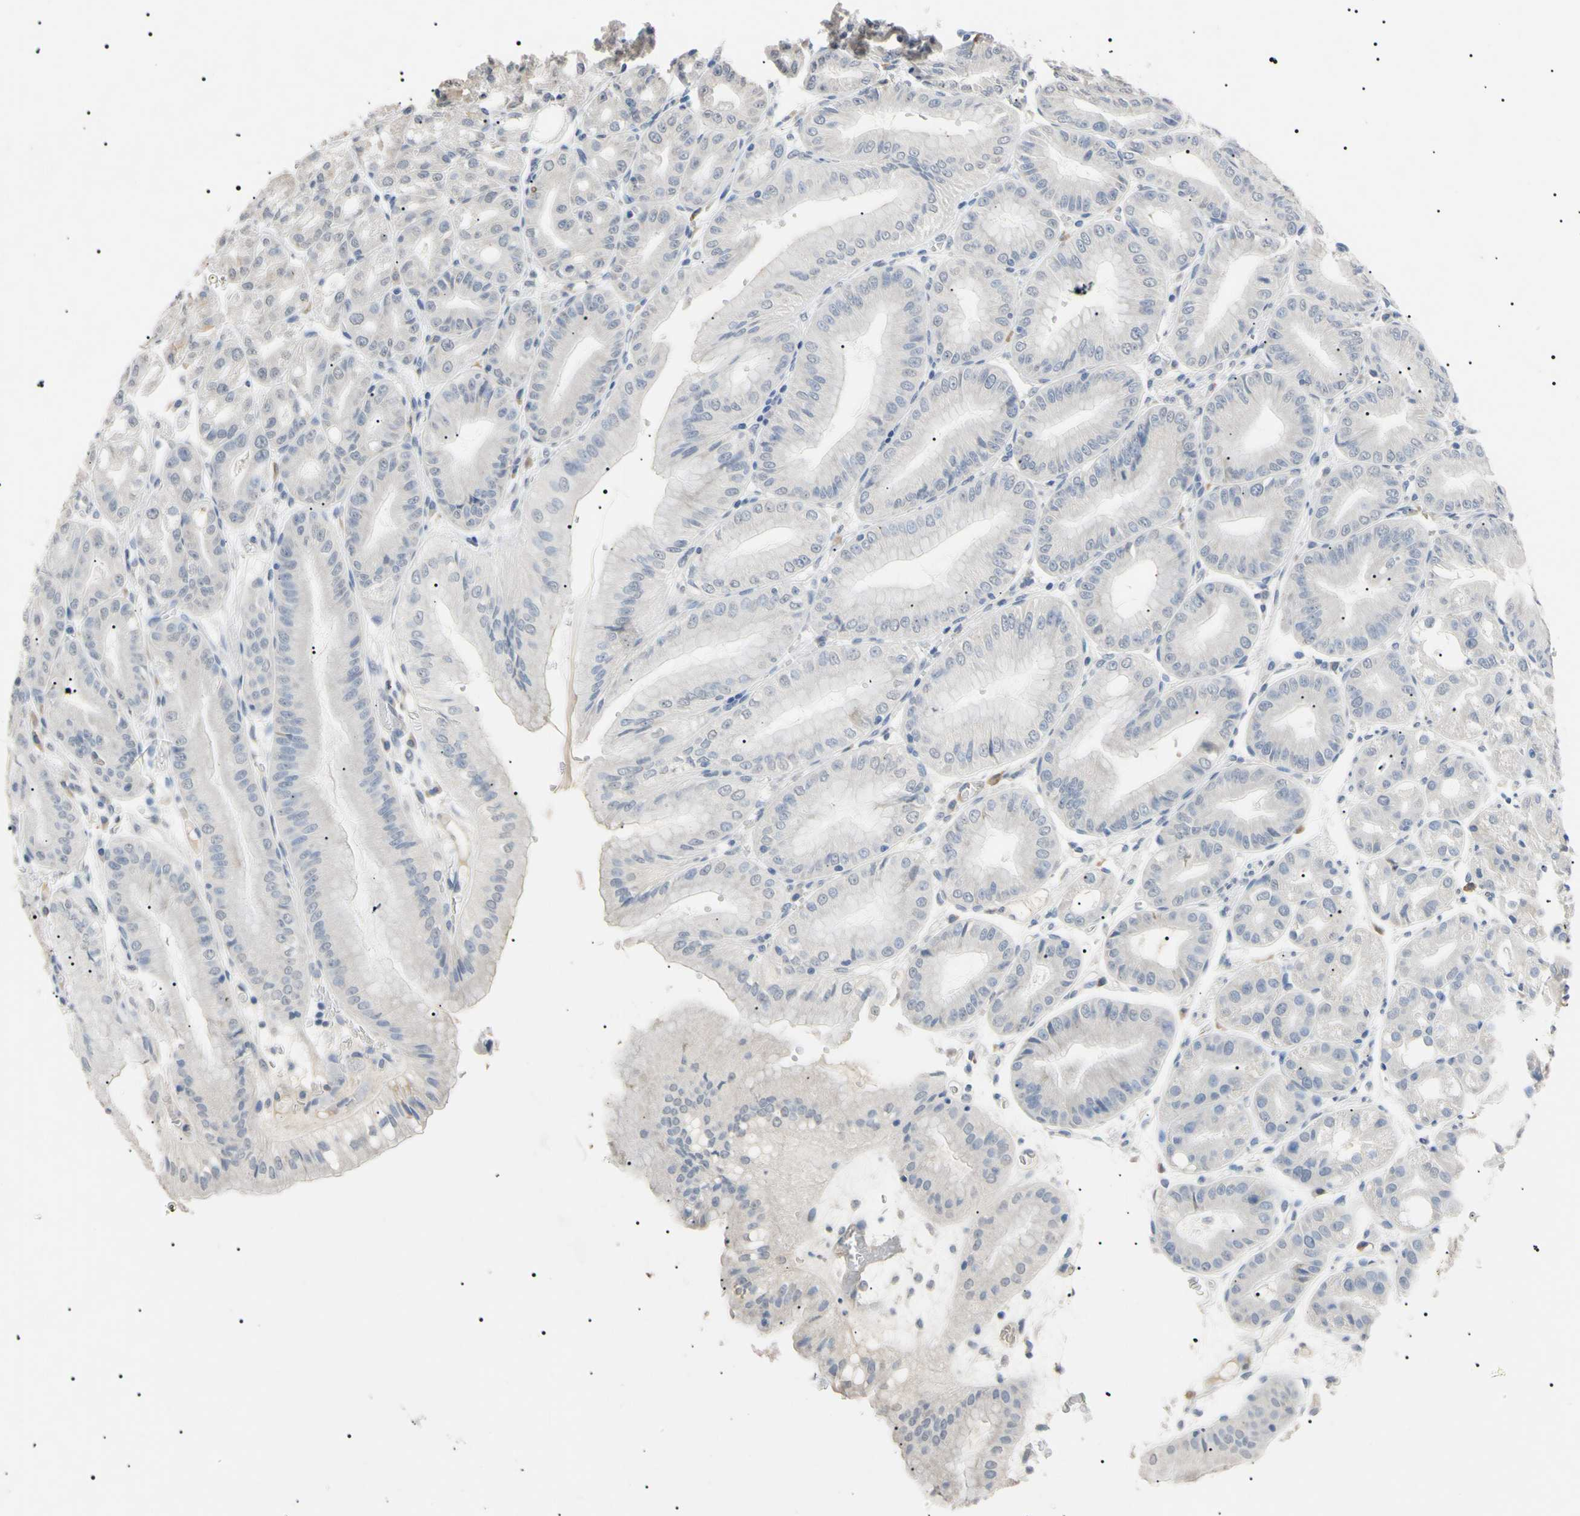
{"staining": {"intensity": "negative", "quantity": "none", "location": "none"}, "tissue": "stomach", "cell_type": "Glandular cells", "image_type": "normal", "snomed": [{"axis": "morphology", "description": "Normal tissue, NOS"}, {"axis": "topography", "description": "Stomach, lower"}], "caption": "Benign stomach was stained to show a protein in brown. There is no significant expression in glandular cells. (IHC, brightfield microscopy, high magnification).", "gene": "CGB3", "patient": {"sex": "male", "age": 71}}